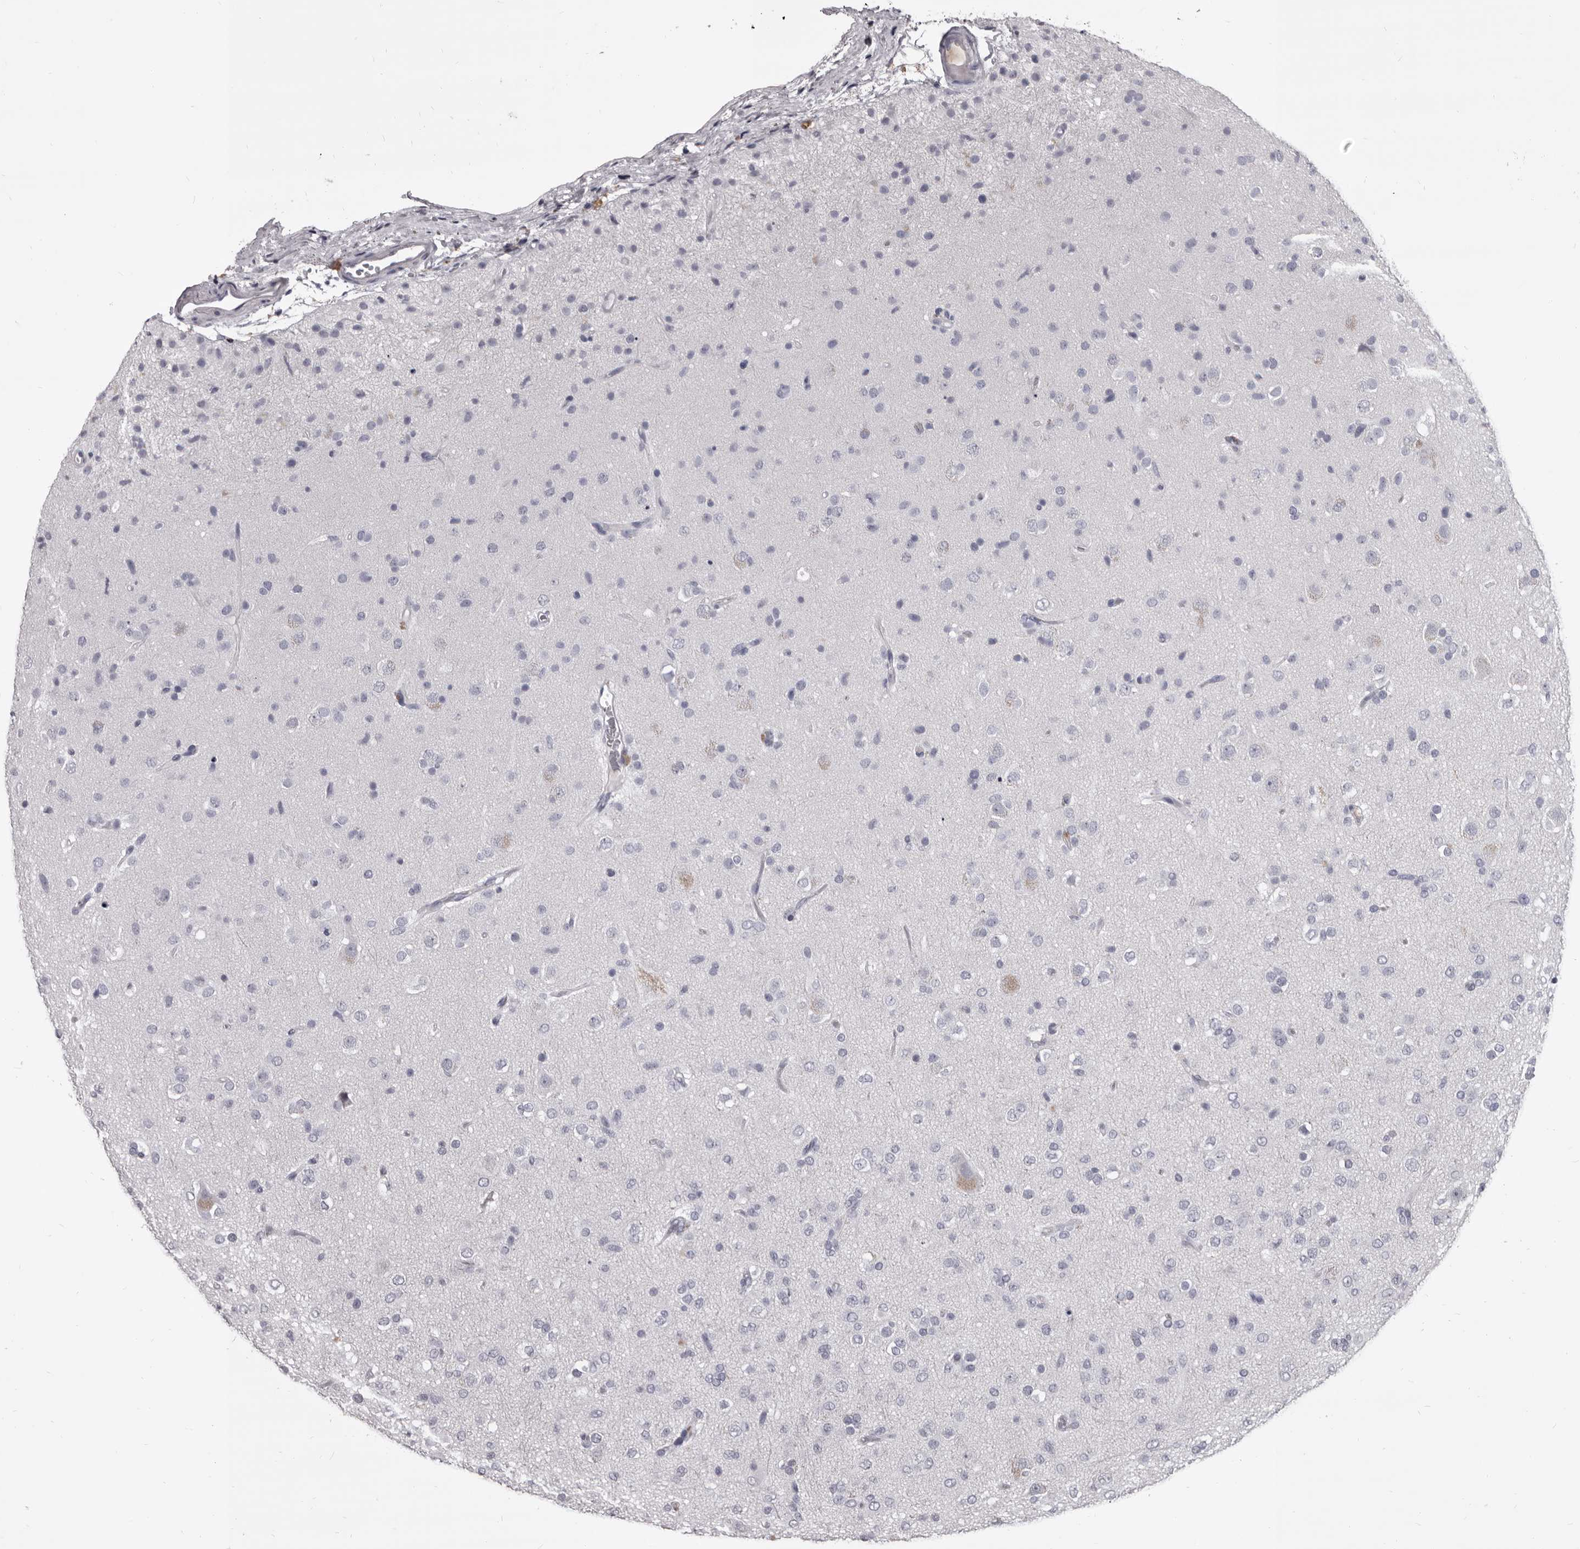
{"staining": {"intensity": "negative", "quantity": "none", "location": "none"}, "tissue": "glioma", "cell_type": "Tumor cells", "image_type": "cancer", "snomed": [{"axis": "morphology", "description": "Glioma, malignant, Low grade"}, {"axis": "topography", "description": "Brain"}], "caption": "Glioma was stained to show a protein in brown. There is no significant staining in tumor cells.", "gene": "GZMH", "patient": {"sex": "male", "age": 65}}